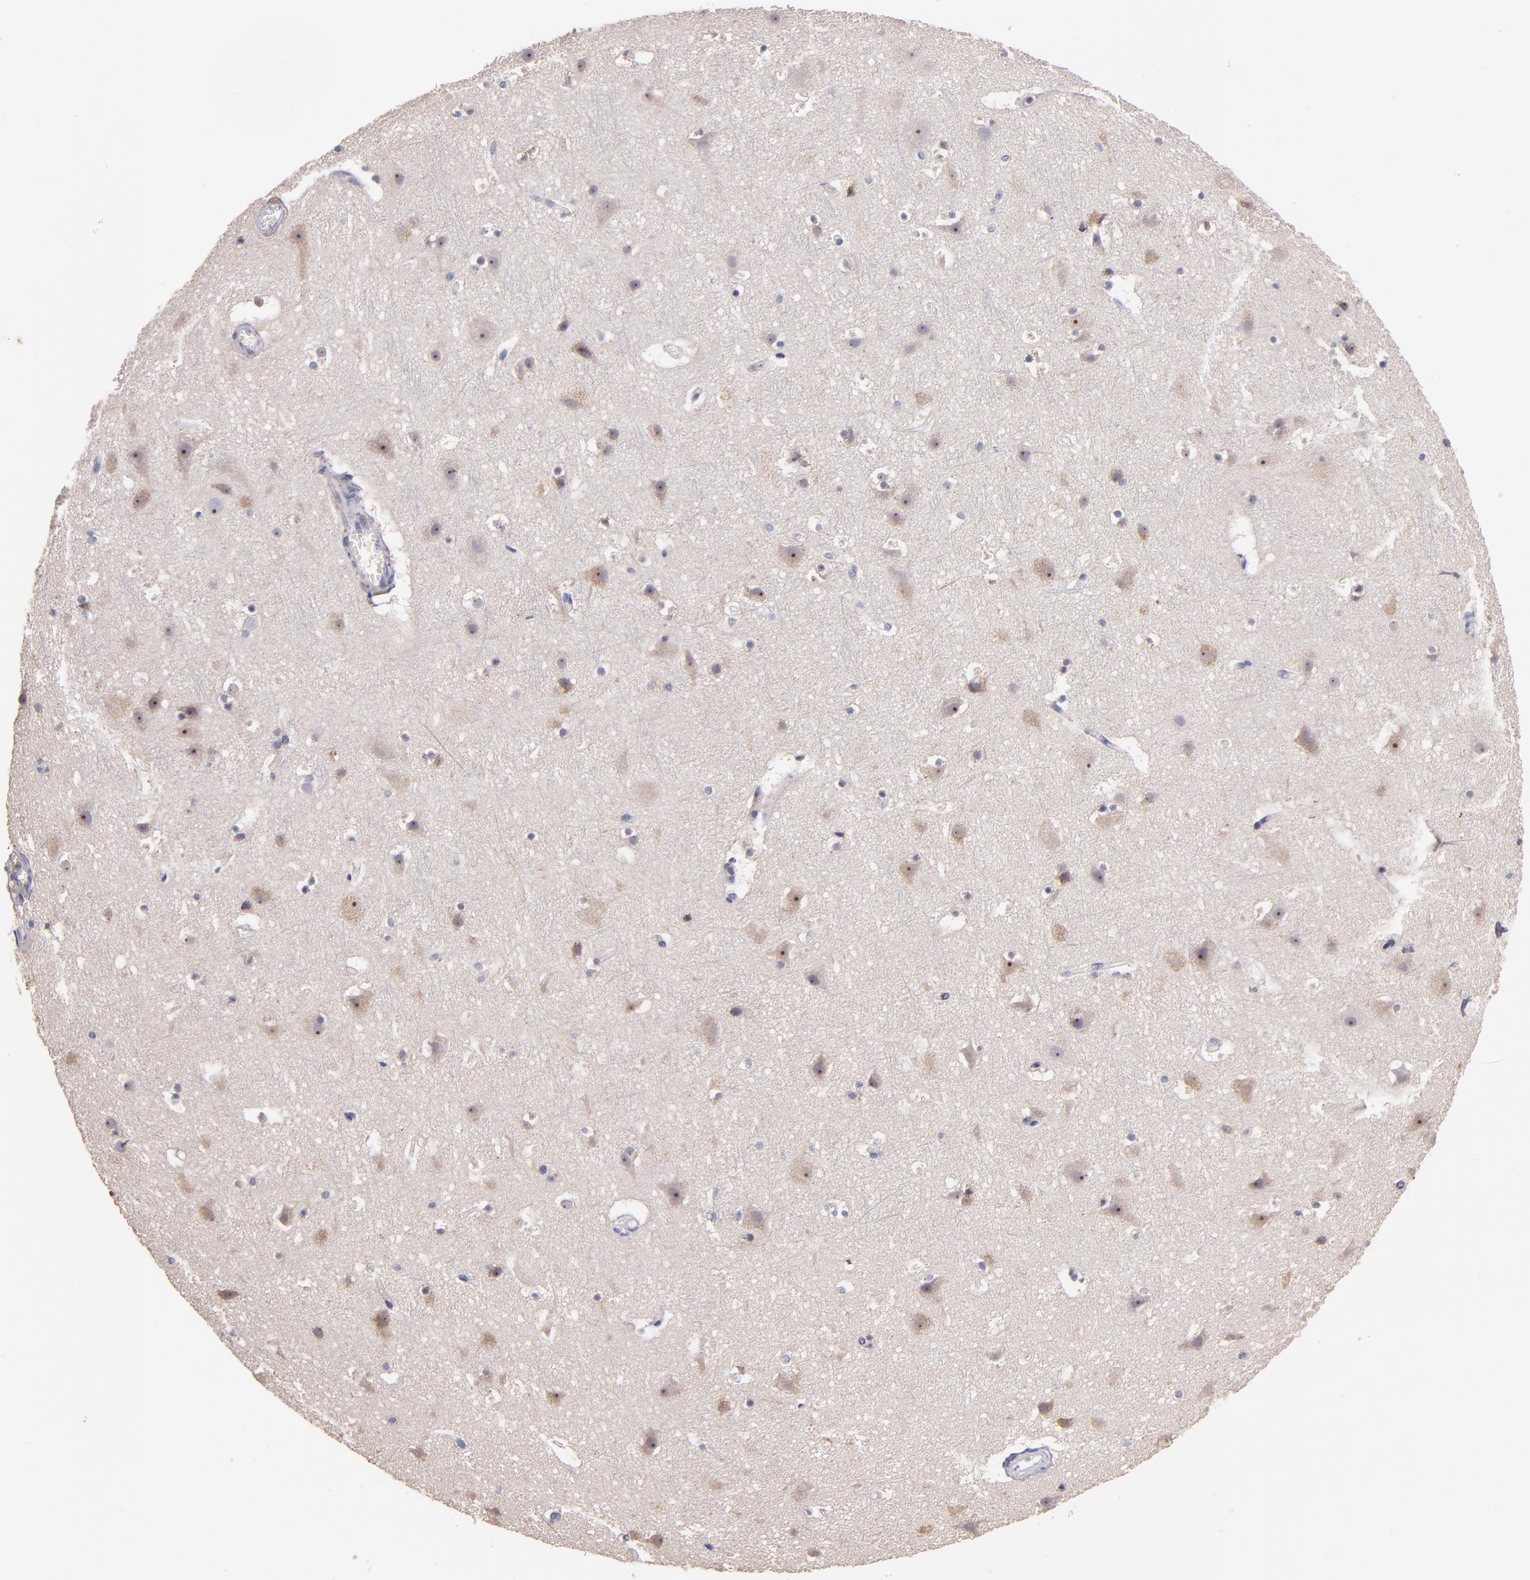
{"staining": {"intensity": "negative", "quantity": "none", "location": "none"}, "tissue": "cerebral cortex", "cell_type": "Endothelial cells", "image_type": "normal", "snomed": [{"axis": "morphology", "description": "Normal tissue, NOS"}, {"axis": "topography", "description": "Cerebral cortex"}], "caption": "Photomicrograph shows no protein positivity in endothelial cells of benign cerebral cortex. (DAB (3,3'-diaminobenzidine) immunohistochemistry, high magnification).", "gene": "DIABLO", "patient": {"sex": "male", "age": 45}}